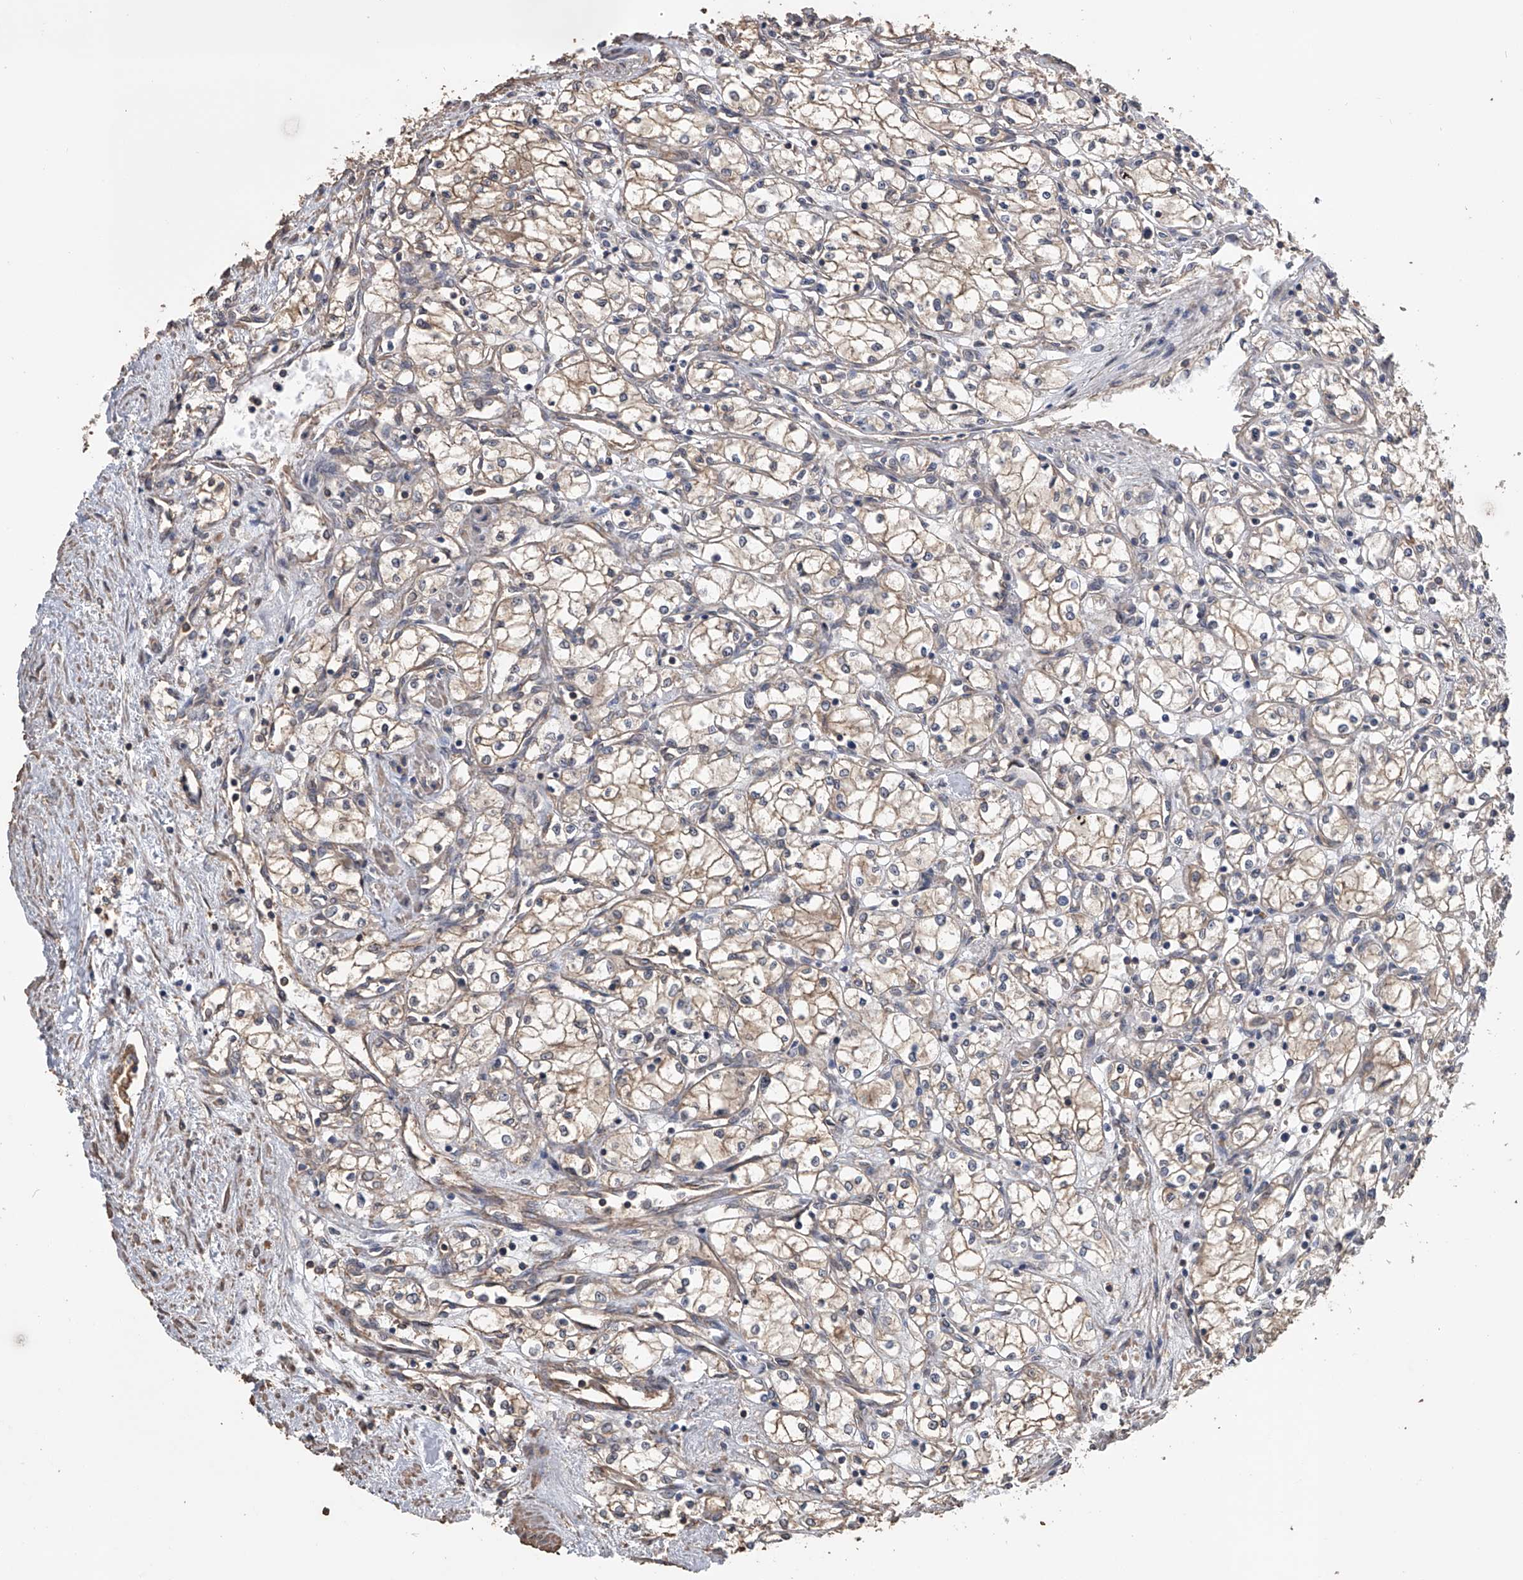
{"staining": {"intensity": "weak", "quantity": ">75%", "location": "cytoplasmic/membranous"}, "tissue": "renal cancer", "cell_type": "Tumor cells", "image_type": "cancer", "snomed": [{"axis": "morphology", "description": "Adenocarcinoma, NOS"}, {"axis": "topography", "description": "Kidney"}], "caption": "Immunohistochemistry (IHC) (DAB (3,3'-diaminobenzidine)) staining of renal cancer shows weak cytoplasmic/membranous protein positivity in about >75% of tumor cells.", "gene": "ZNF343", "patient": {"sex": "male", "age": 59}}